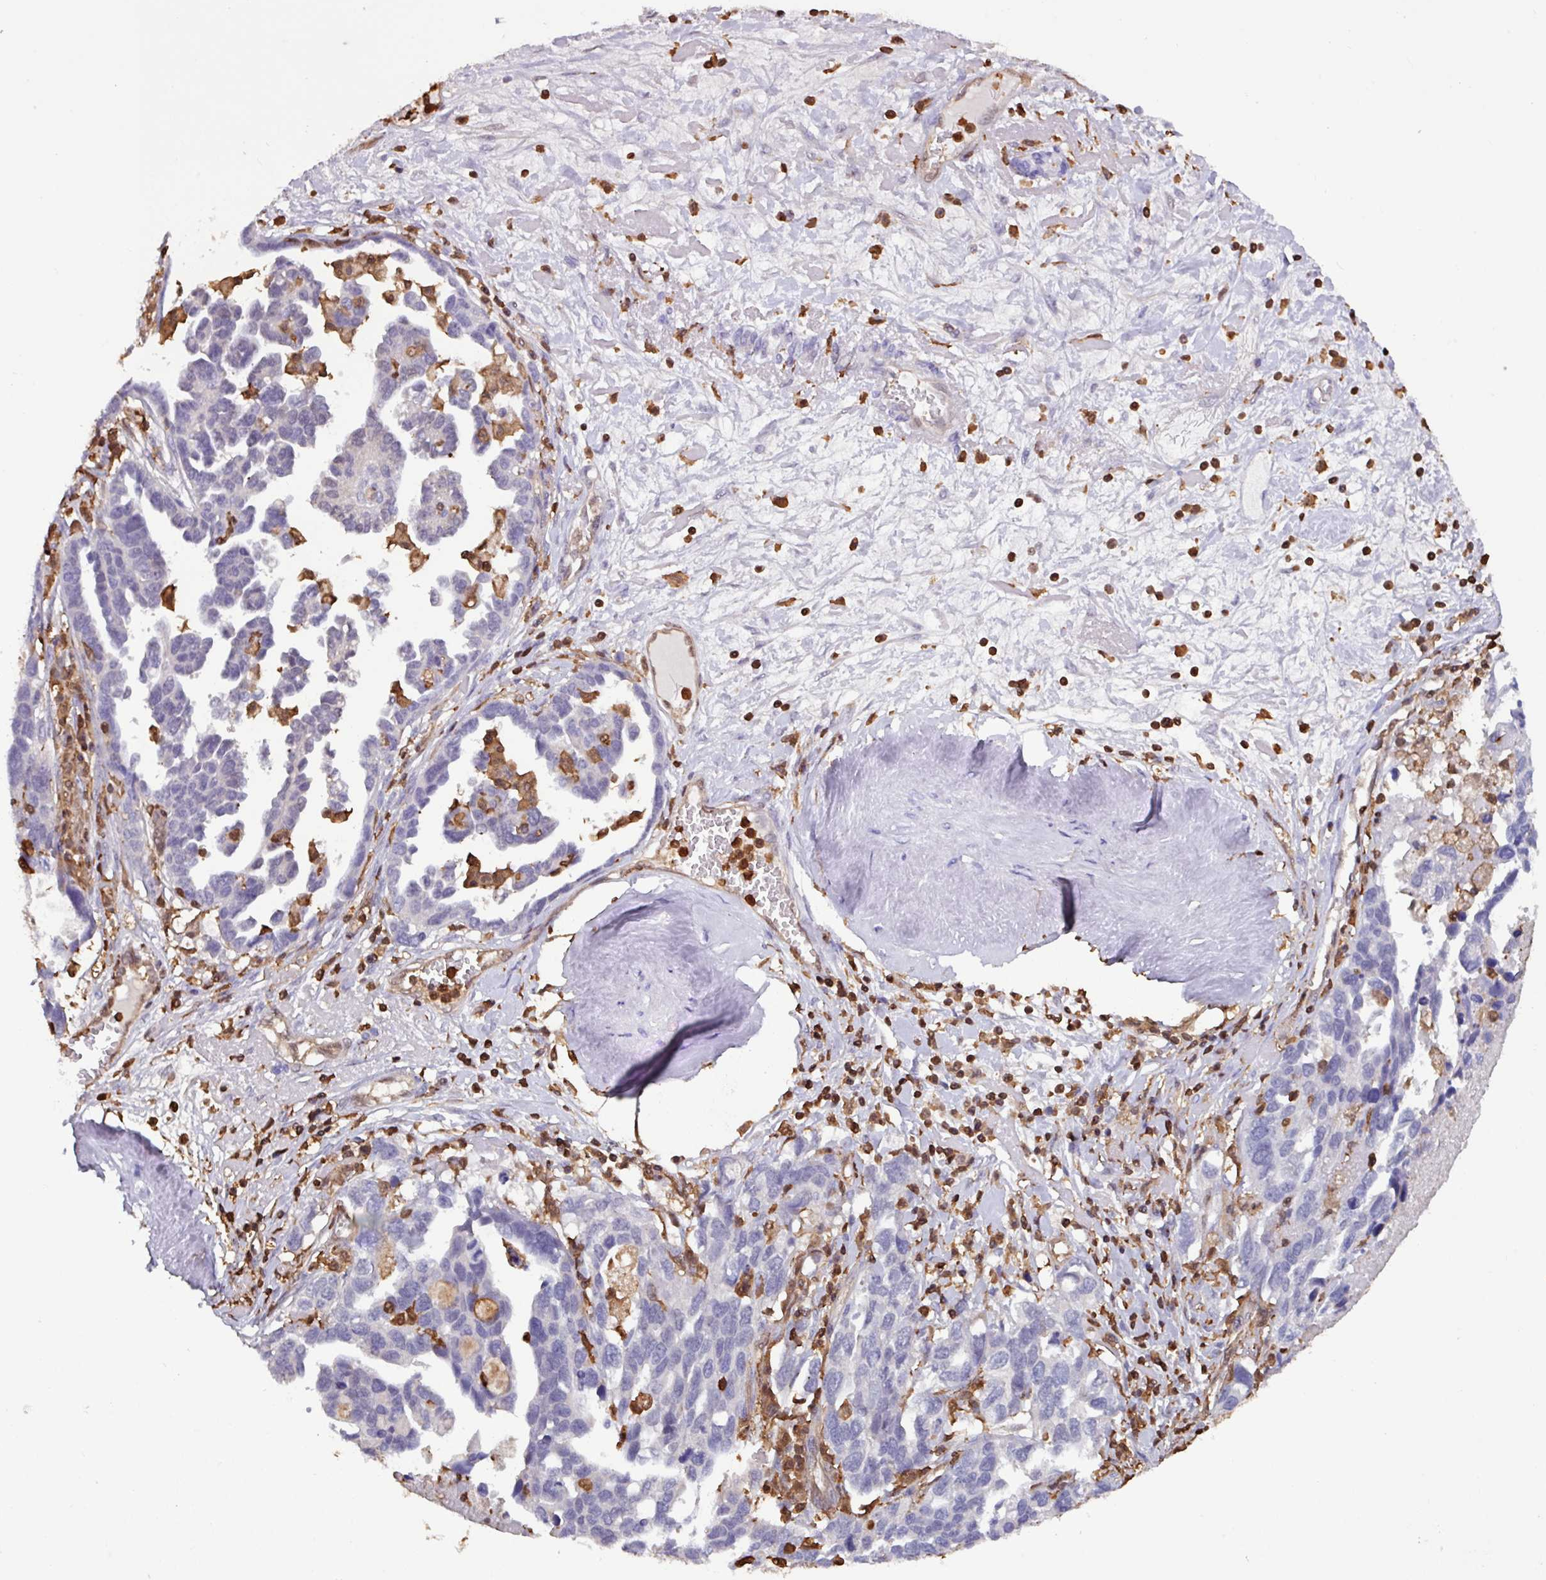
{"staining": {"intensity": "negative", "quantity": "none", "location": "none"}, "tissue": "ovarian cancer", "cell_type": "Tumor cells", "image_type": "cancer", "snomed": [{"axis": "morphology", "description": "Cystadenocarcinoma, serous, NOS"}, {"axis": "topography", "description": "Ovary"}], "caption": "Immunohistochemical staining of human serous cystadenocarcinoma (ovarian) demonstrates no significant positivity in tumor cells.", "gene": "ARHGDIB", "patient": {"sex": "female", "age": 54}}